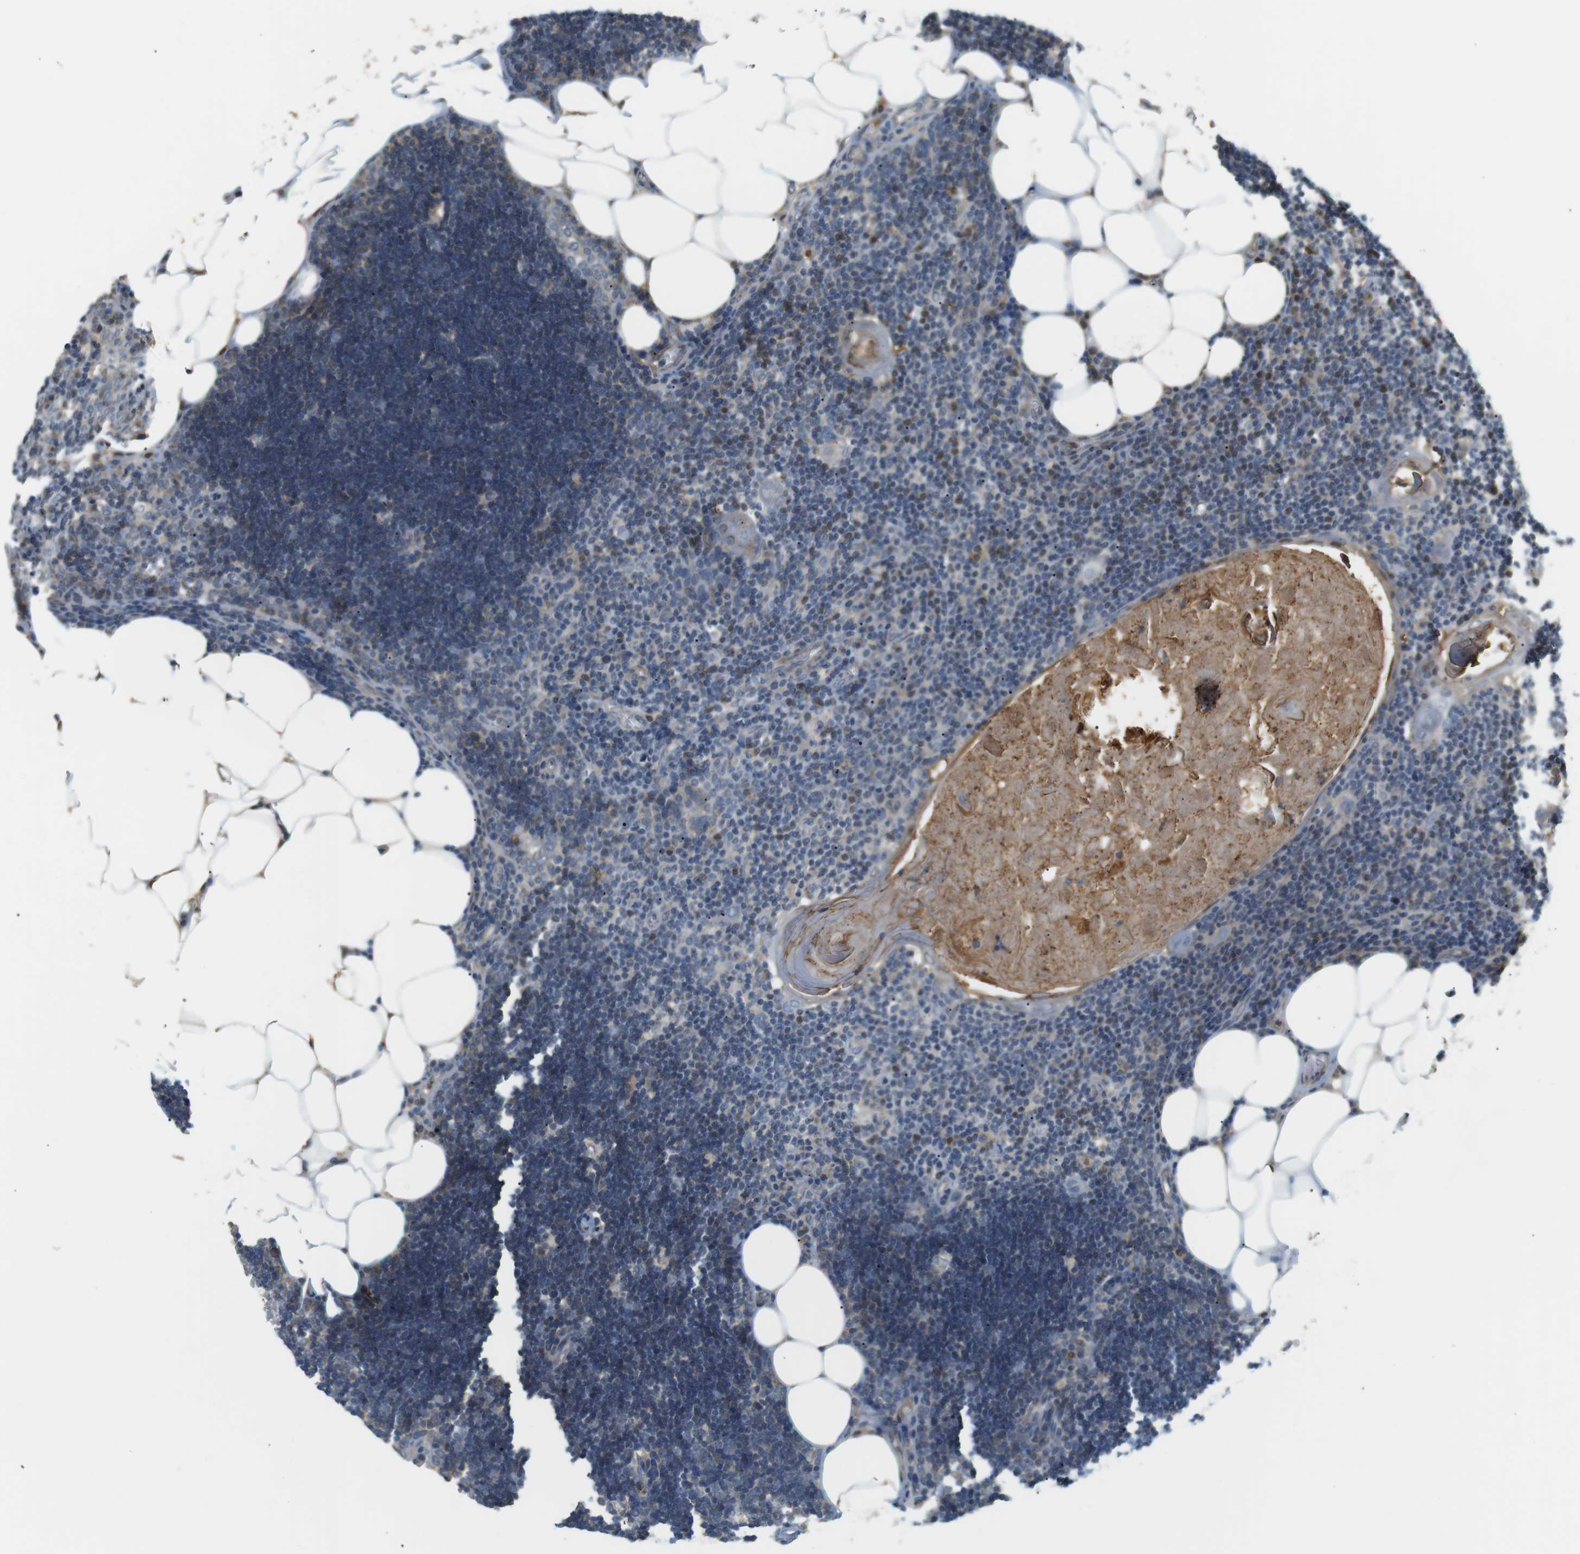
{"staining": {"intensity": "weak", "quantity": "<25%", "location": "cytoplasmic/membranous"}, "tissue": "lymph node", "cell_type": "Germinal center cells", "image_type": "normal", "snomed": [{"axis": "morphology", "description": "Normal tissue, NOS"}, {"axis": "topography", "description": "Lymph node"}], "caption": "Immunohistochemistry image of unremarkable lymph node stained for a protein (brown), which exhibits no positivity in germinal center cells.", "gene": "P2RY1", "patient": {"sex": "male", "age": 33}}